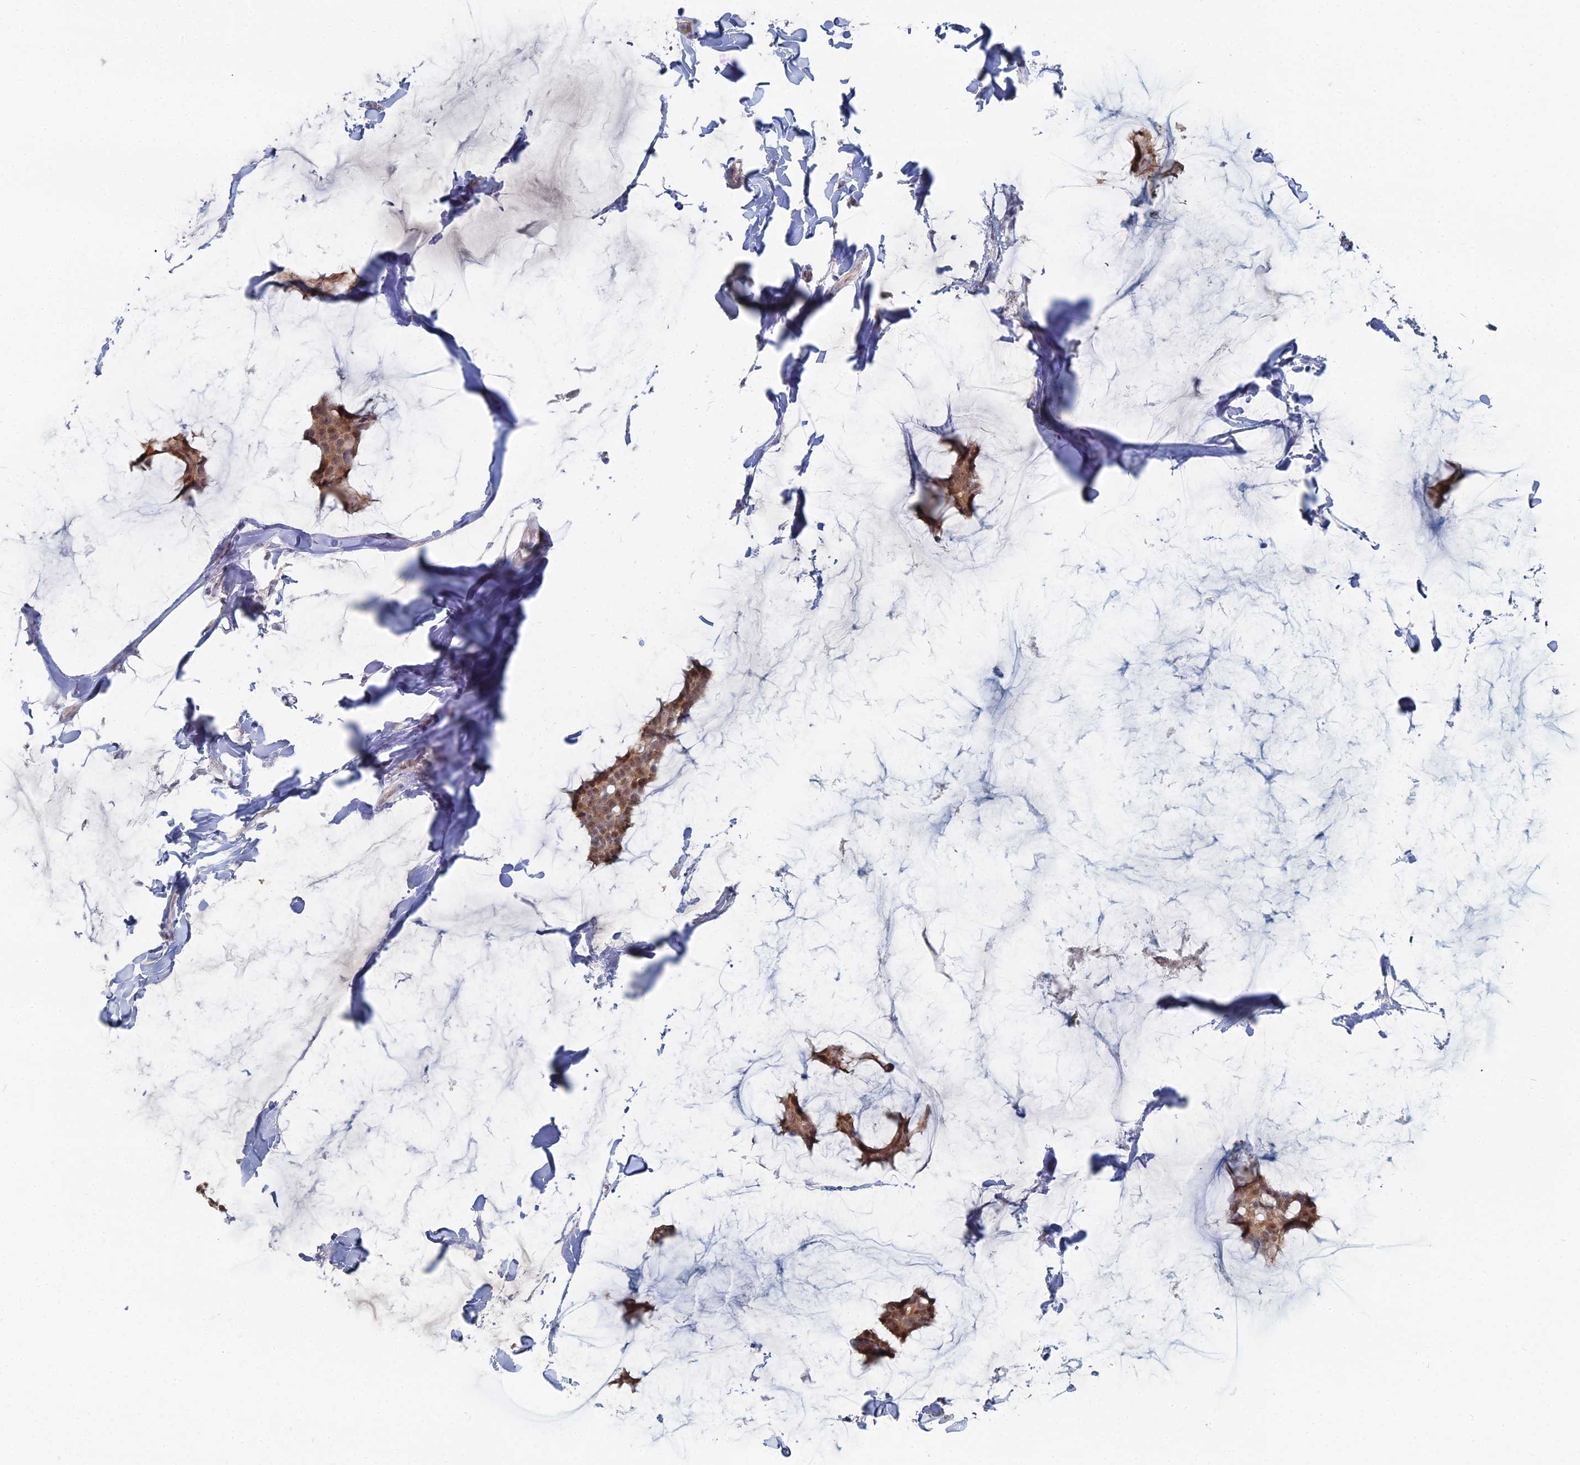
{"staining": {"intensity": "moderate", "quantity": ">75%", "location": "cytoplasmic/membranous,nuclear"}, "tissue": "breast cancer", "cell_type": "Tumor cells", "image_type": "cancer", "snomed": [{"axis": "morphology", "description": "Duct carcinoma"}, {"axis": "topography", "description": "Breast"}], "caption": "Breast cancer stained for a protein shows moderate cytoplasmic/membranous and nuclear positivity in tumor cells. Immunohistochemistry stains the protein of interest in brown and the nuclei are stained blue.", "gene": "THAP4", "patient": {"sex": "female", "age": 93}}